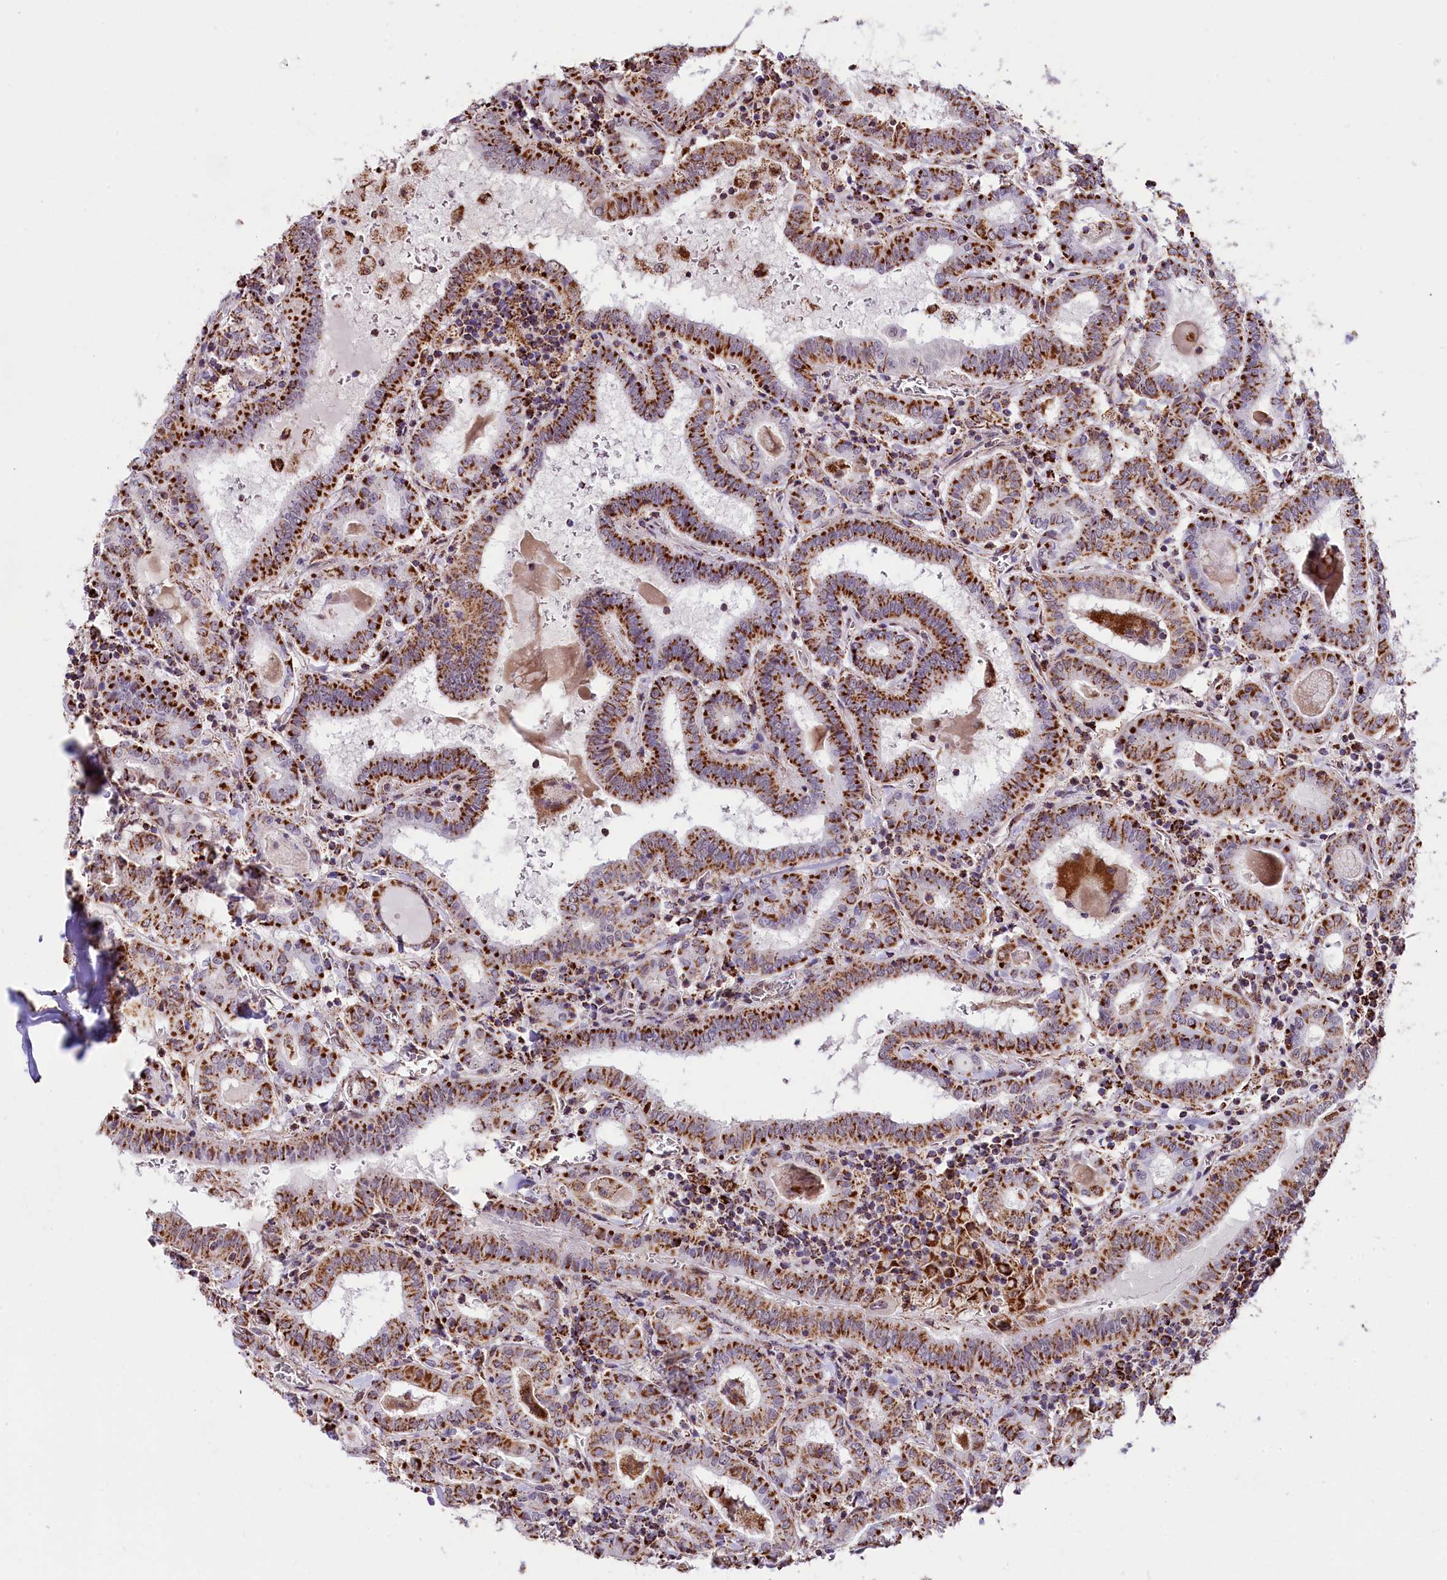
{"staining": {"intensity": "strong", "quantity": ">75%", "location": "cytoplasmic/membranous"}, "tissue": "thyroid cancer", "cell_type": "Tumor cells", "image_type": "cancer", "snomed": [{"axis": "morphology", "description": "Papillary adenocarcinoma, NOS"}, {"axis": "topography", "description": "Thyroid gland"}], "caption": "Protein expression analysis of human thyroid cancer (papillary adenocarcinoma) reveals strong cytoplasmic/membranous staining in approximately >75% of tumor cells.", "gene": "NDUFA8", "patient": {"sex": "female", "age": 72}}